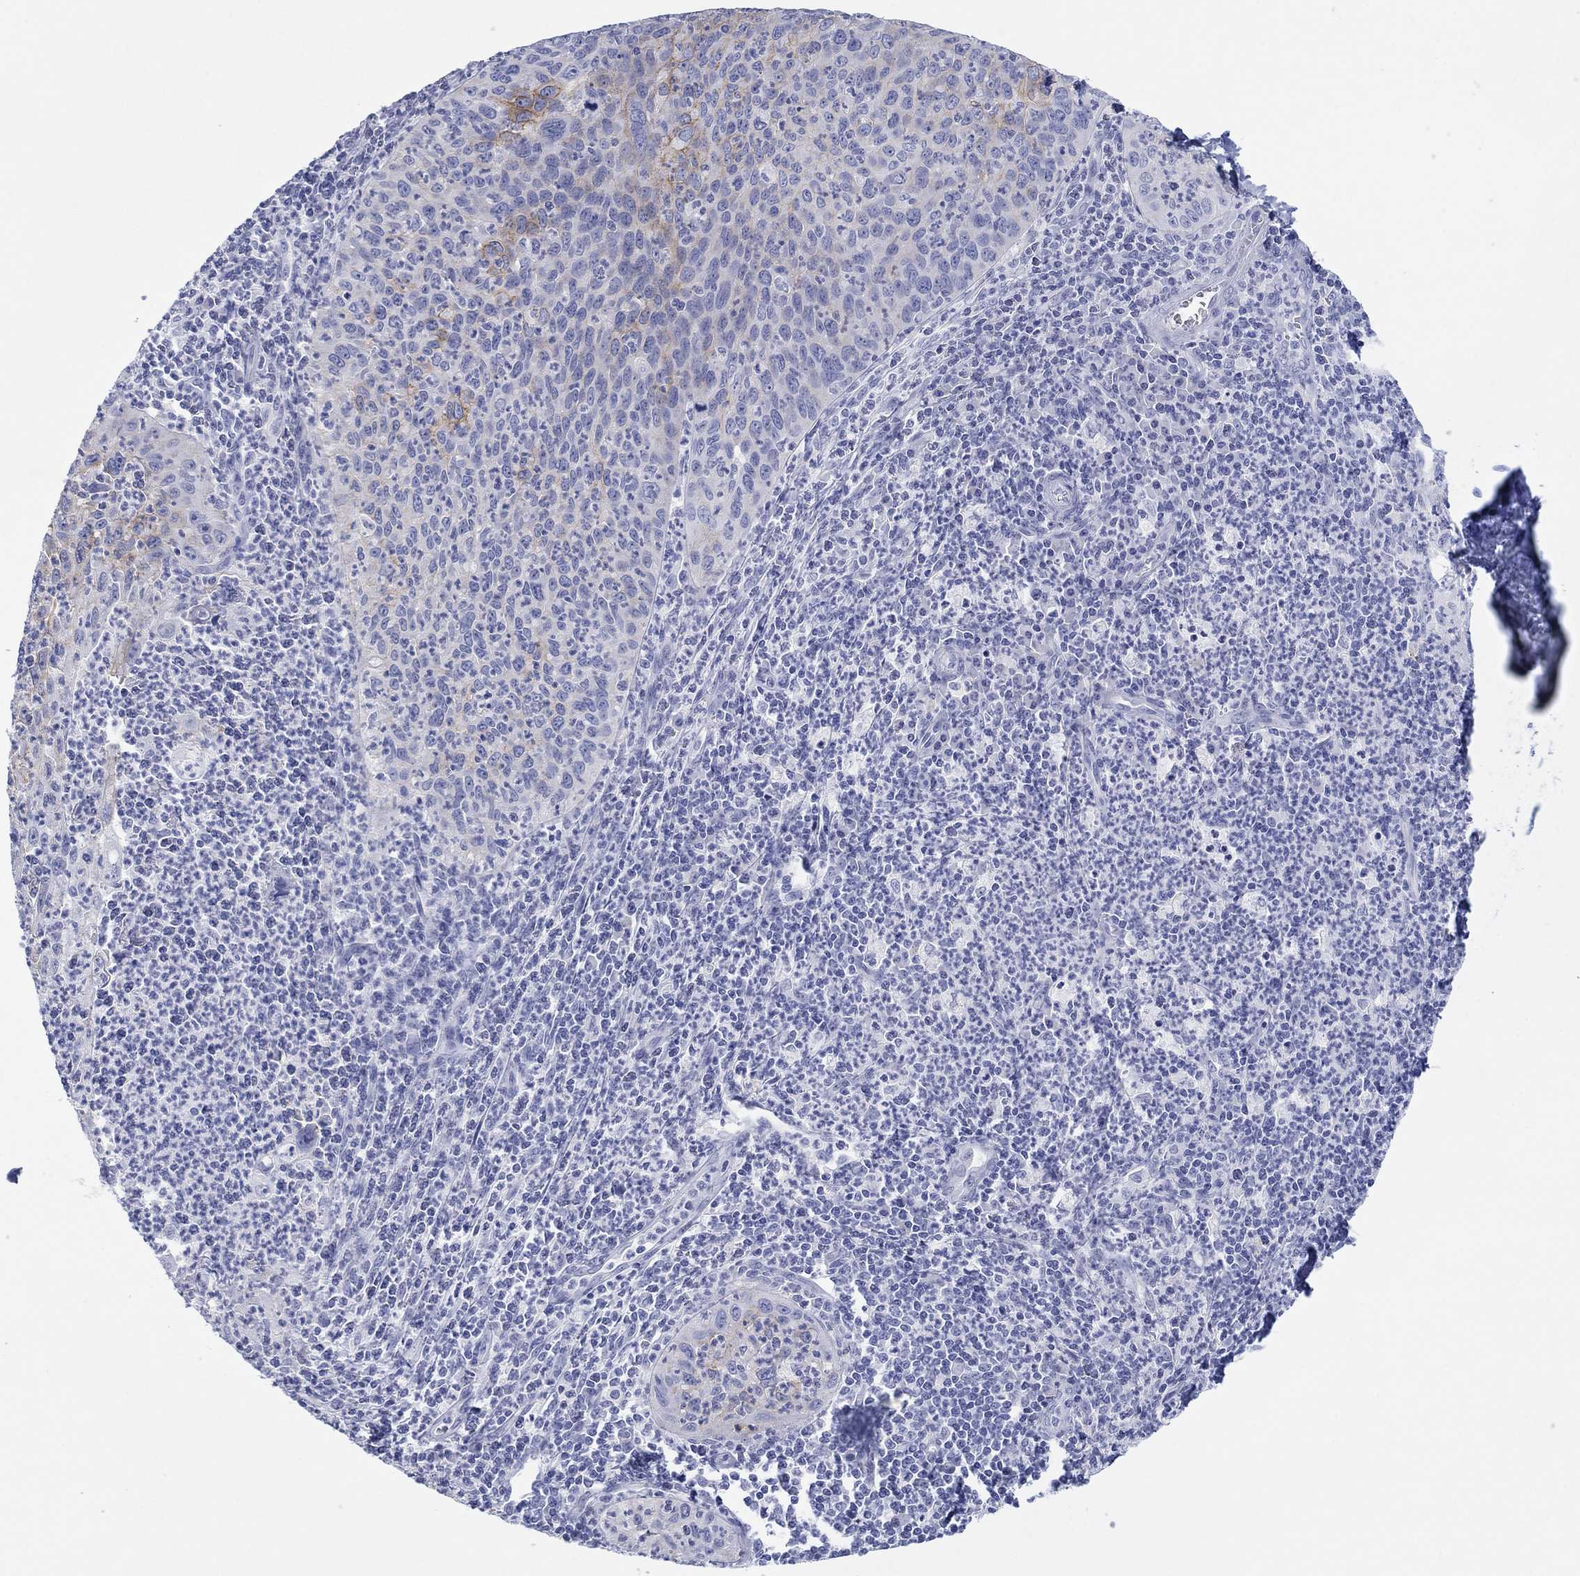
{"staining": {"intensity": "moderate", "quantity": "<25%", "location": "cytoplasmic/membranous"}, "tissue": "cervical cancer", "cell_type": "Tumor cells", "image_type": "cancer", "snomed": [{"axis": "morphology", "description": "Squamous cell carcinoma, NOS"}, {"axis": "topography", "description": "Cervix"}], "caption": "This image displays IHC staining of human cervical cancer (squamous cell carcinoma), with low moderate cytoplasmic/membranous staining in approximately <25% of tumor cells.", "gene": "ATP1B1", "patient": {"sex": "female", "age": 26}}